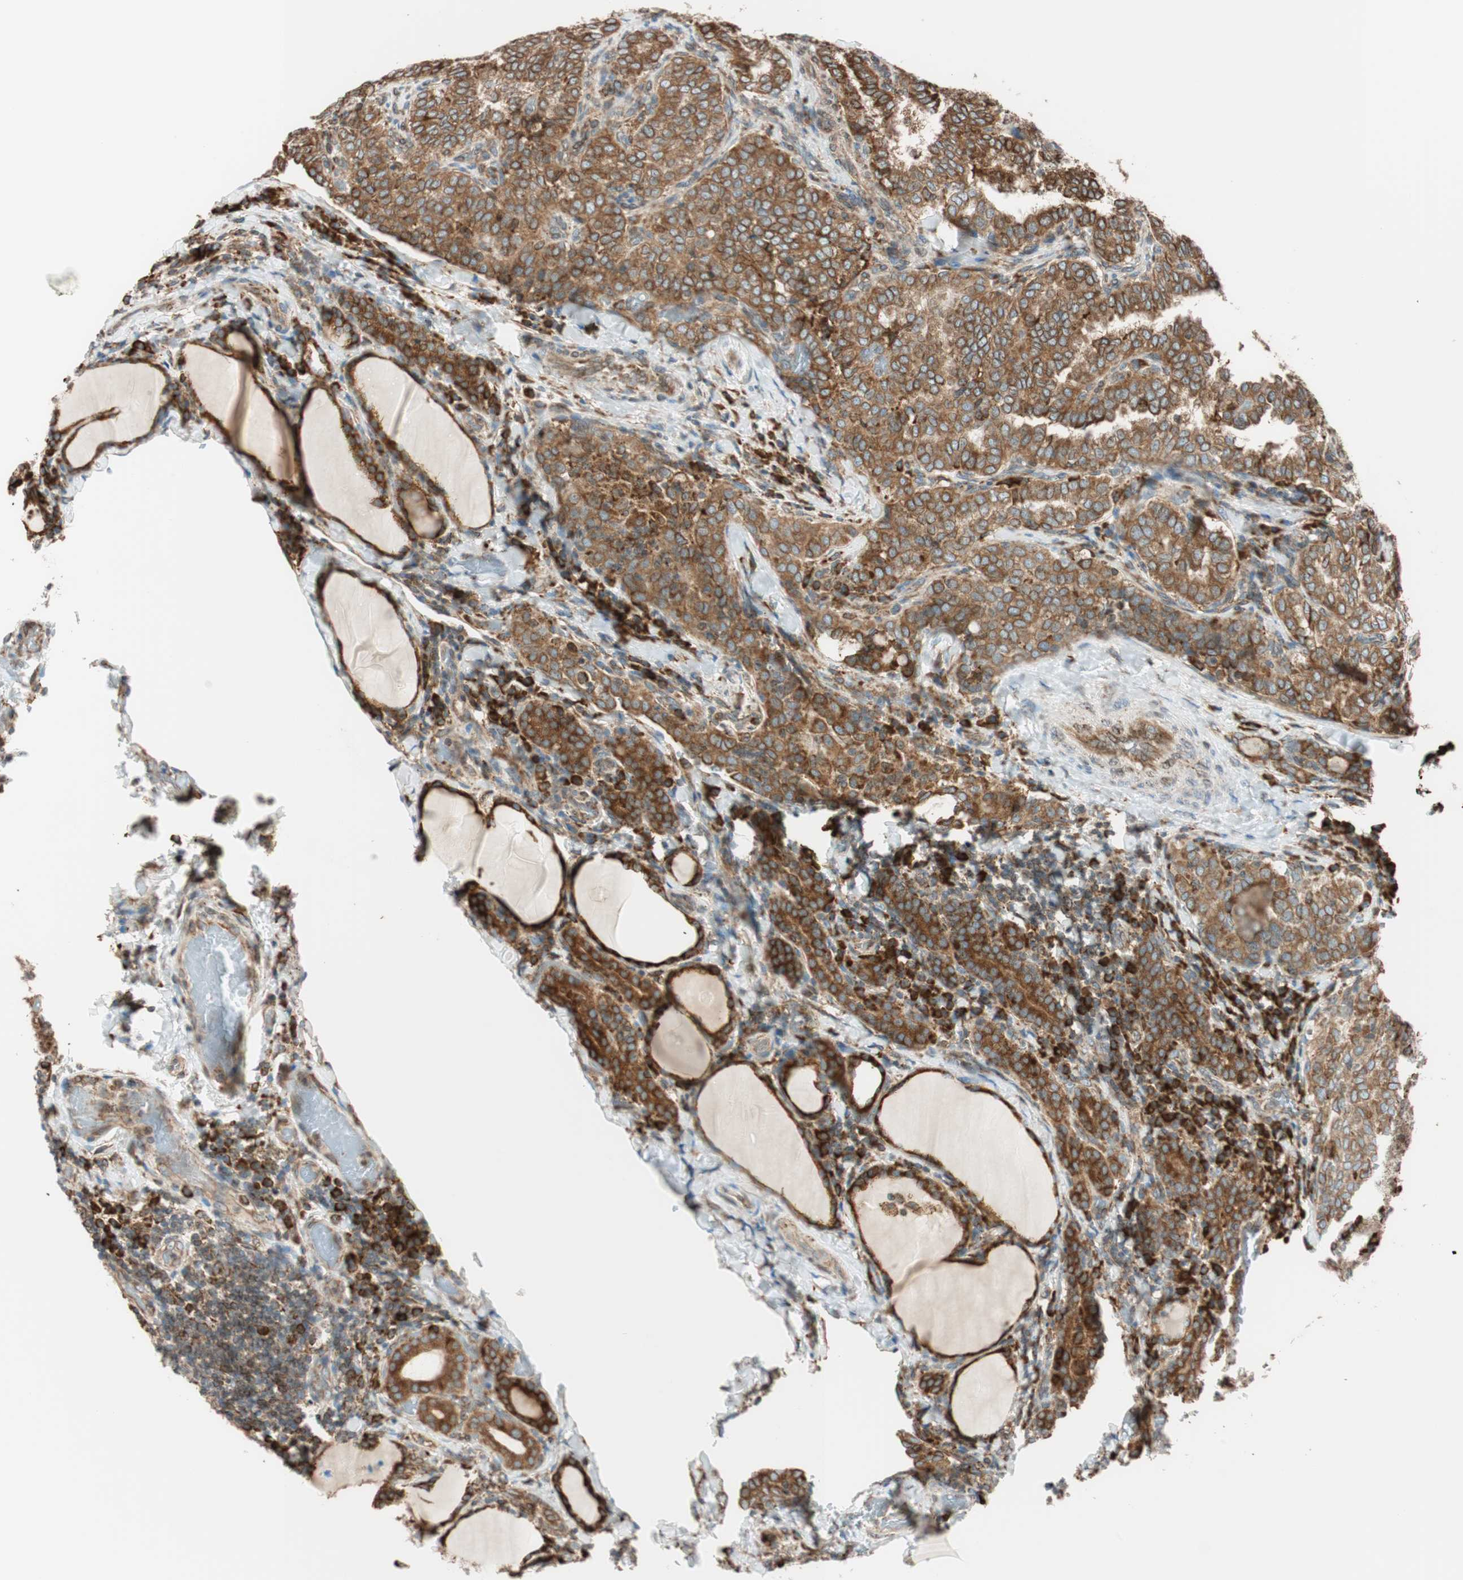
{"staining": {"intensity": "strong", "quantity": ">75%", "location": "cytoplasmic/membranous"}, "tissue": "thyroid cancer", "cell_type": "Tumor cells", "image_type": "cancer", "snomed": [{"axis": "morphology", "description": "Normal tissue, NOS"}, {"axis": "morphology", "description": "Papillary adenocarcinoma, NOS"}, {"axis": "topography", "description": "Thyroid gland"}], "caption": "Thyroid cancer stained with a protein marker reveals strong staining in tumor cells.", "gene": "PRKCSH", "patient": {"sex": "female", "age": 30}}